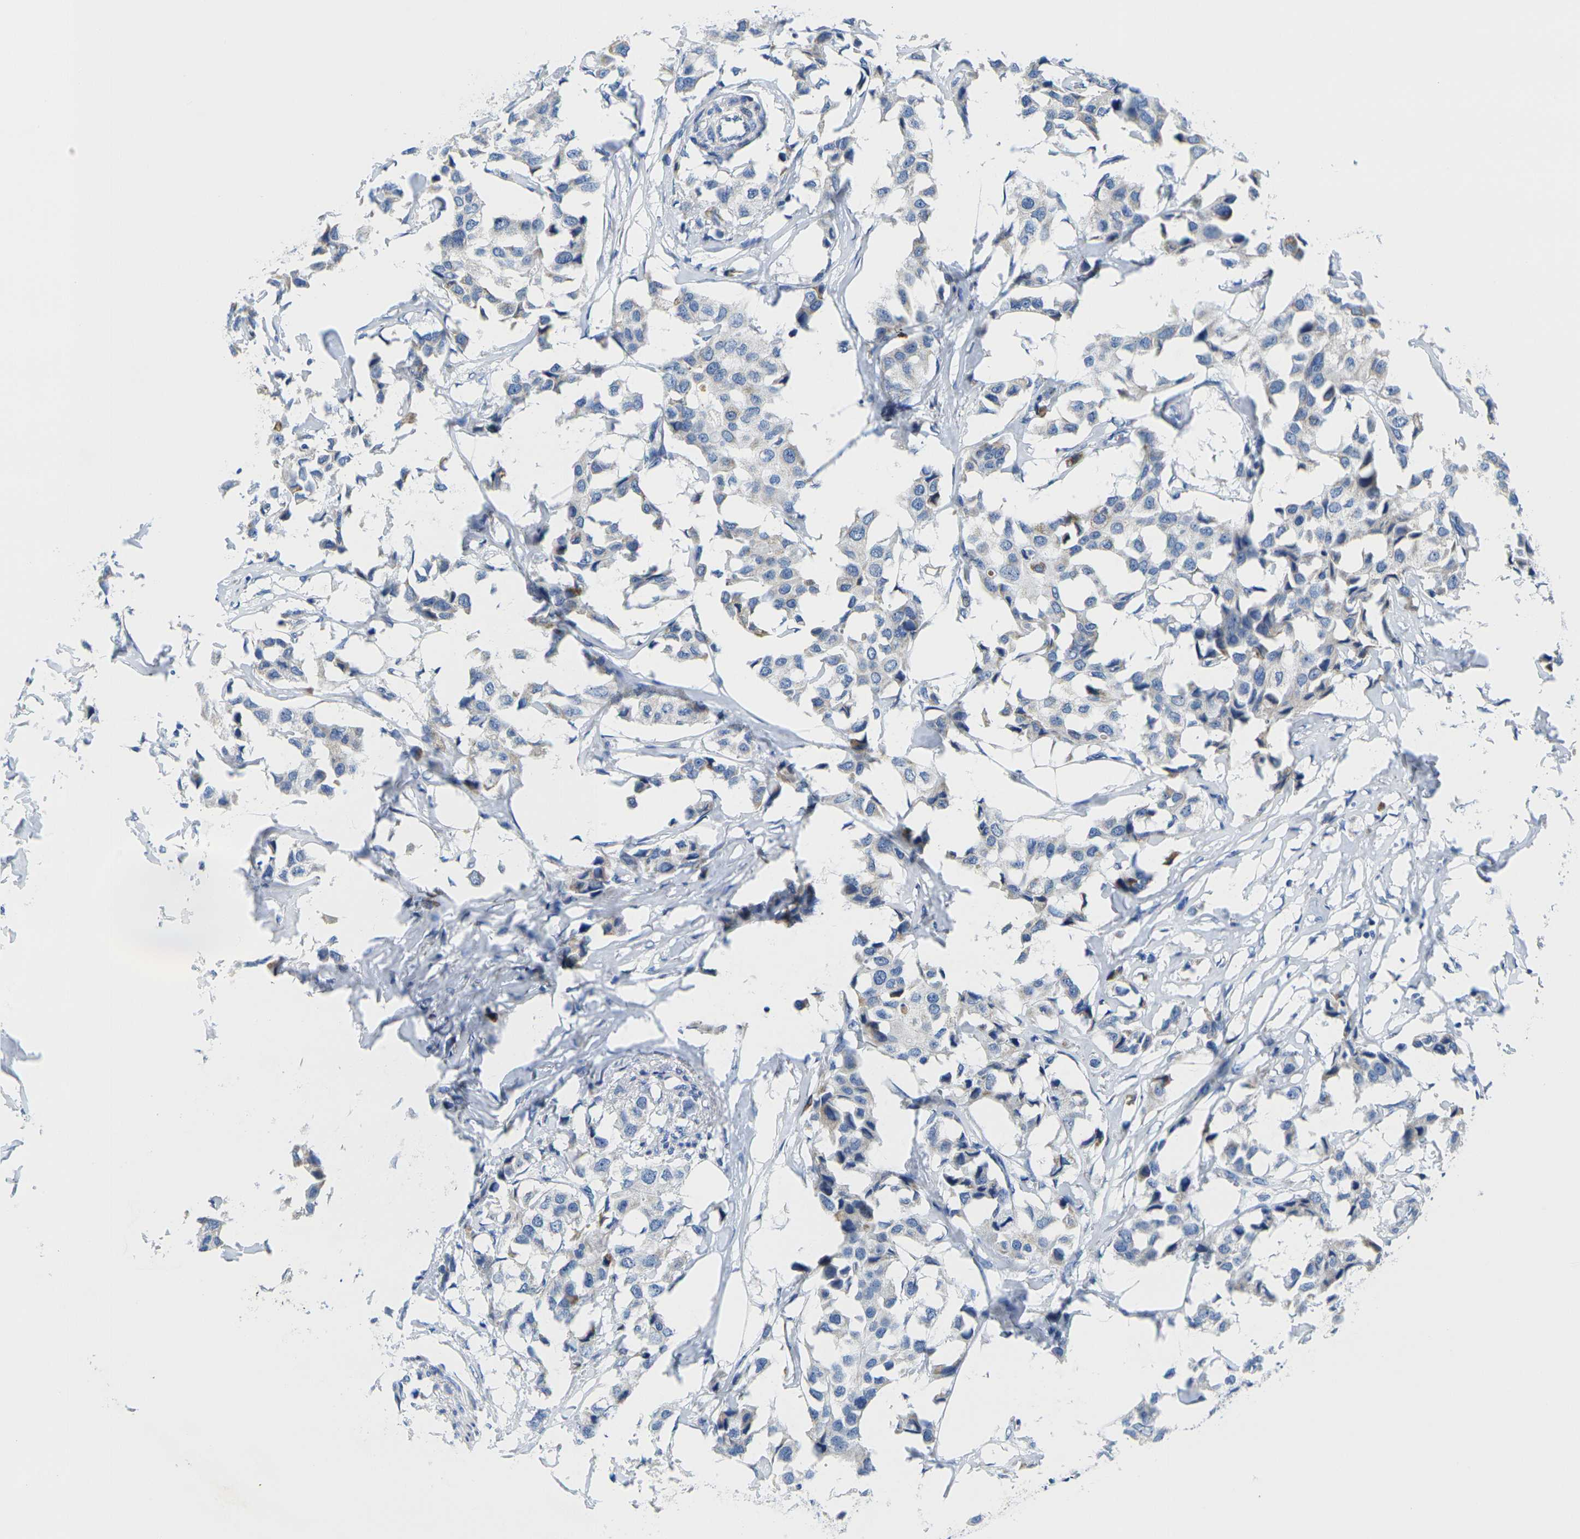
{"staining": {"intensity": "weak", "quantity": "<25%", "location": "cytoplasmic/membranous"}, "tissue": "breast cancer", "cell_type": "Tumor cells", "image_type": "cancer", "snomed": [{"axis": "morphology", "description": "Duct carcinoma"}, {"axis": "topography", "description": "Breast"}], "caption": "Immunohistochemistry (IHC) histopathology image of infiltrating ductal carcinoma (breast) stained for a protein (brown), which displays no staining in tumor cells.", "gene": "TMEM204", "patient": {"sex": "female", "age": 80}}